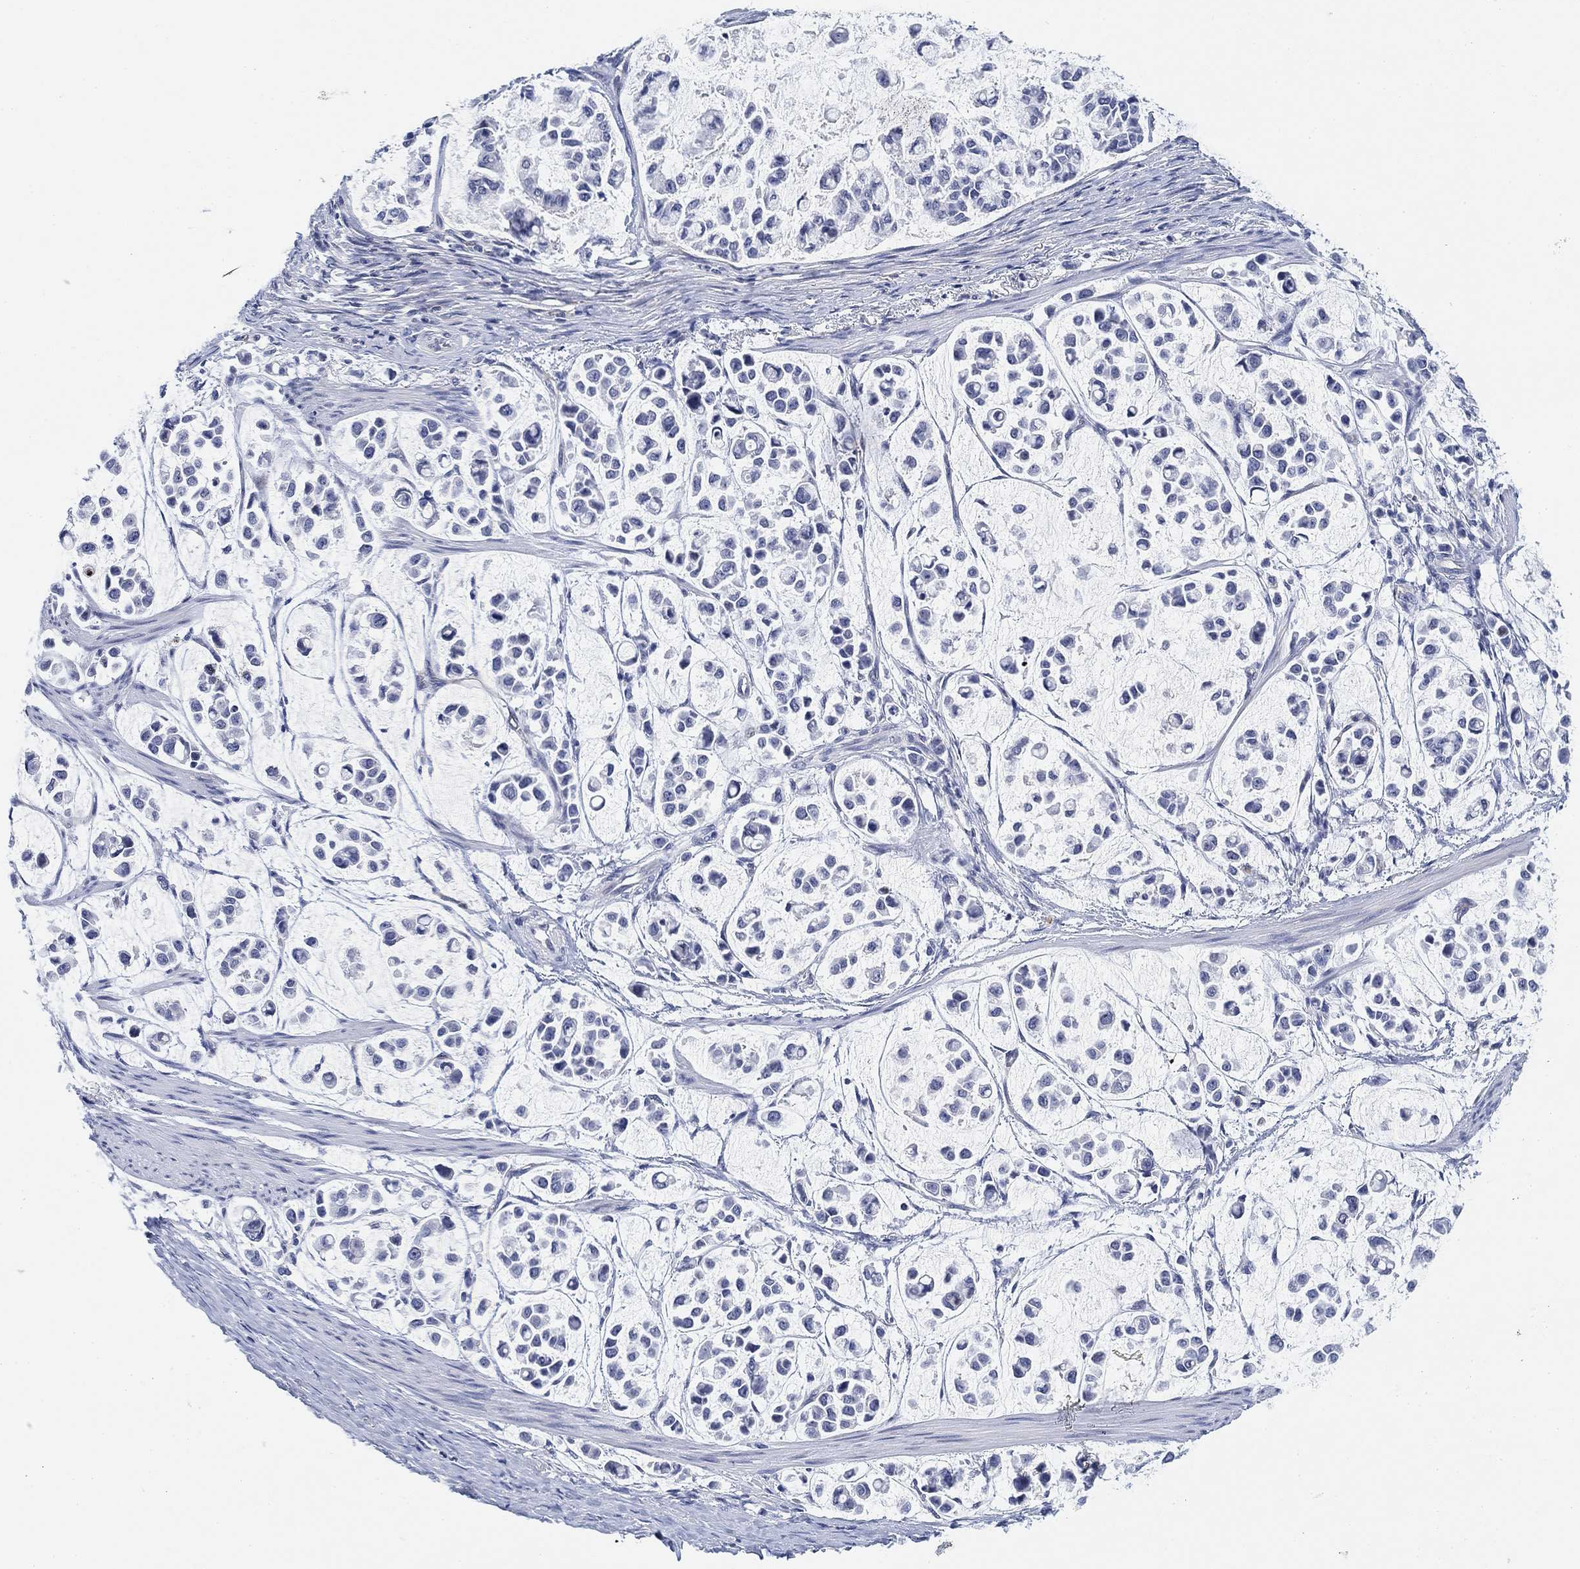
{"staining": {"intensity": "negative", "quantity": "none", "location": "none"}, "tissue": "stomach cancer", "cell_type": "Tumor cells", "image_type": "cancer", "snomed": [{"axis": "morphology", "description": "Adenocarcinoma, NOS"}, {"axis": "topography", "description": "Stomach"}], "caption": "The image reveals no staining of tumor cells in adenocarcinoma (stomach). (Brightfield microscopy of DAB IHC at high magnification).", "gene": "PAX6", "patient": {"sex": "male", "age": 82}}